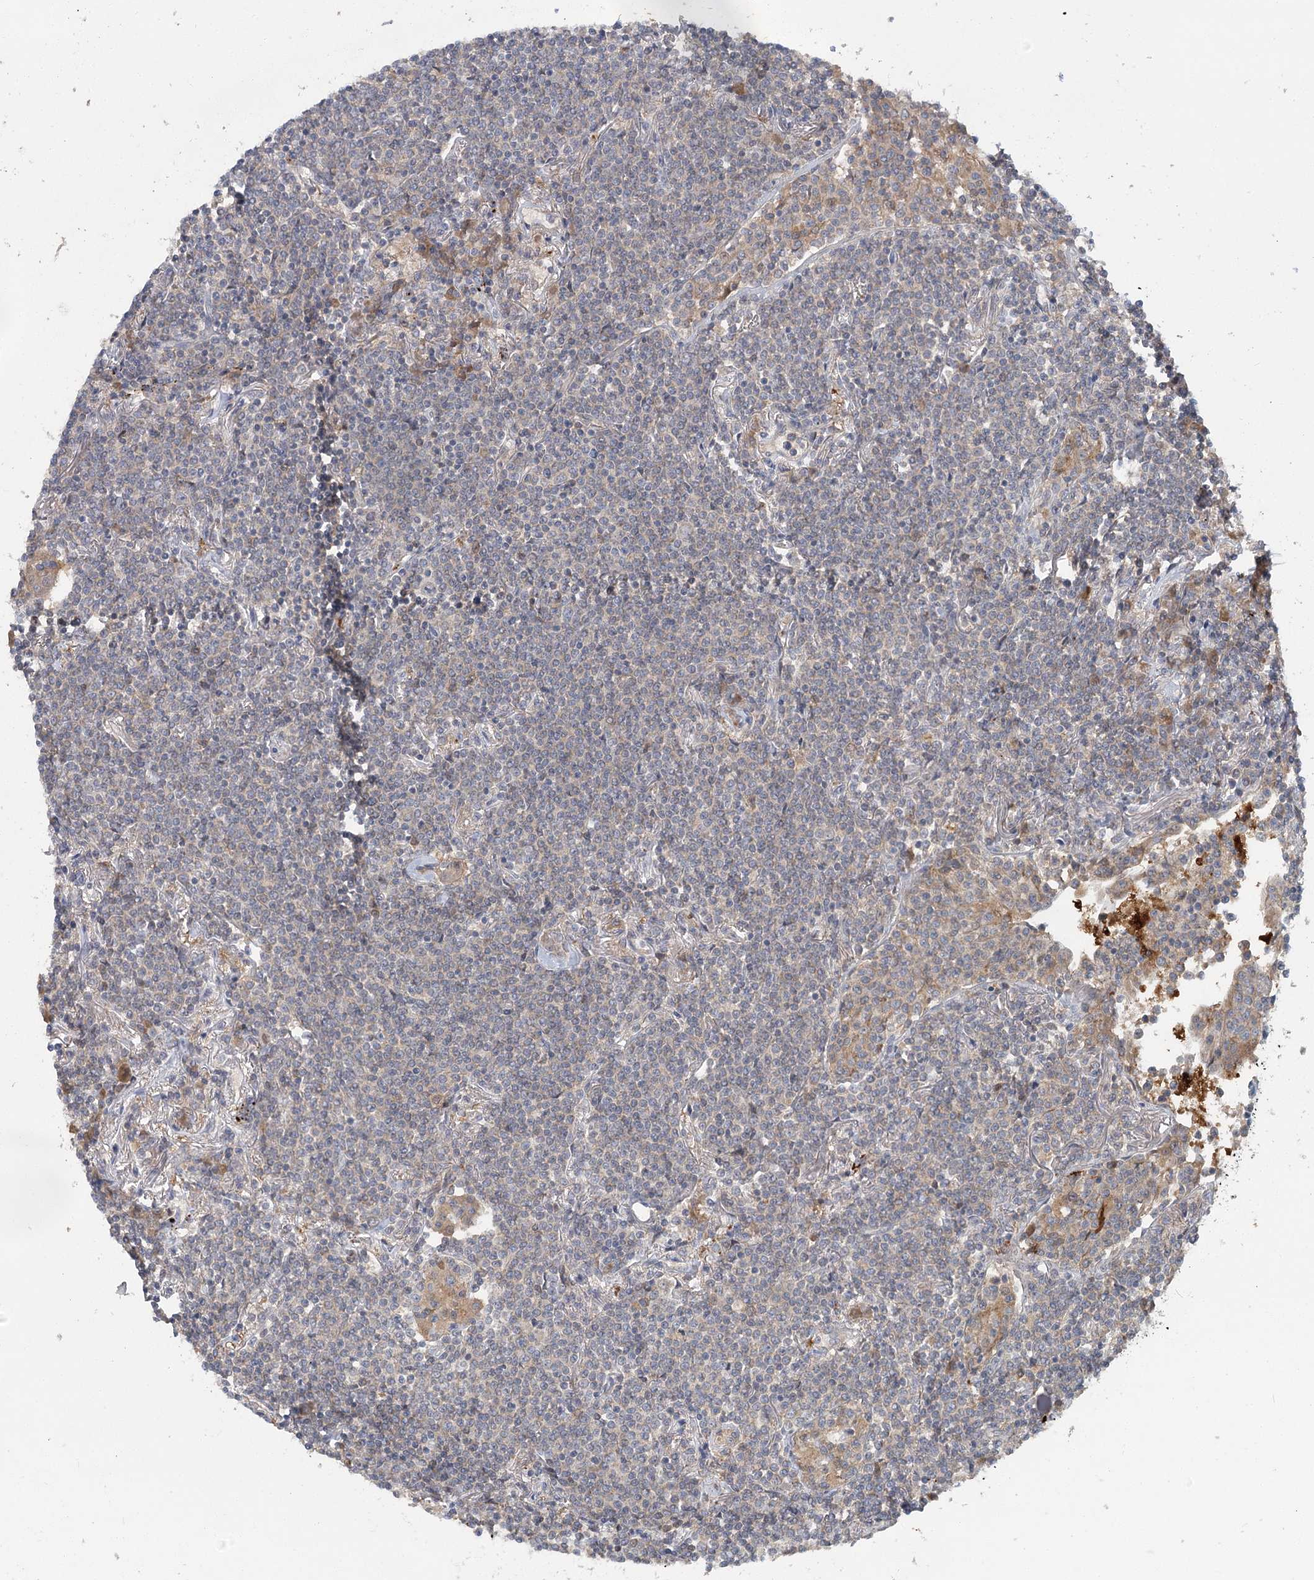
{"staining": {"intensity": "negative", "quantity": "none", "location": "none"}, "tissue": "lymphoma", "cell_type": "Tumor cells", "image_type": "cancer", "snomed": [{"axis": "morphology", "description": "Malignant lymphoma, non-Hodgkin's type, Low grade"}, {"axis": "topography", "description": "Lung"}], "caption": "A high-resolution photomicrograph shows immunohistochemistry (IHC) staining of low-grade malignant lymphoma, non-Hodgkin's type, which reveals no significant expression in tumor cells. (DAB IHC, high magnification).", "gene": "PYROXD2", "patient": {"sex": "female", "age": 71}}